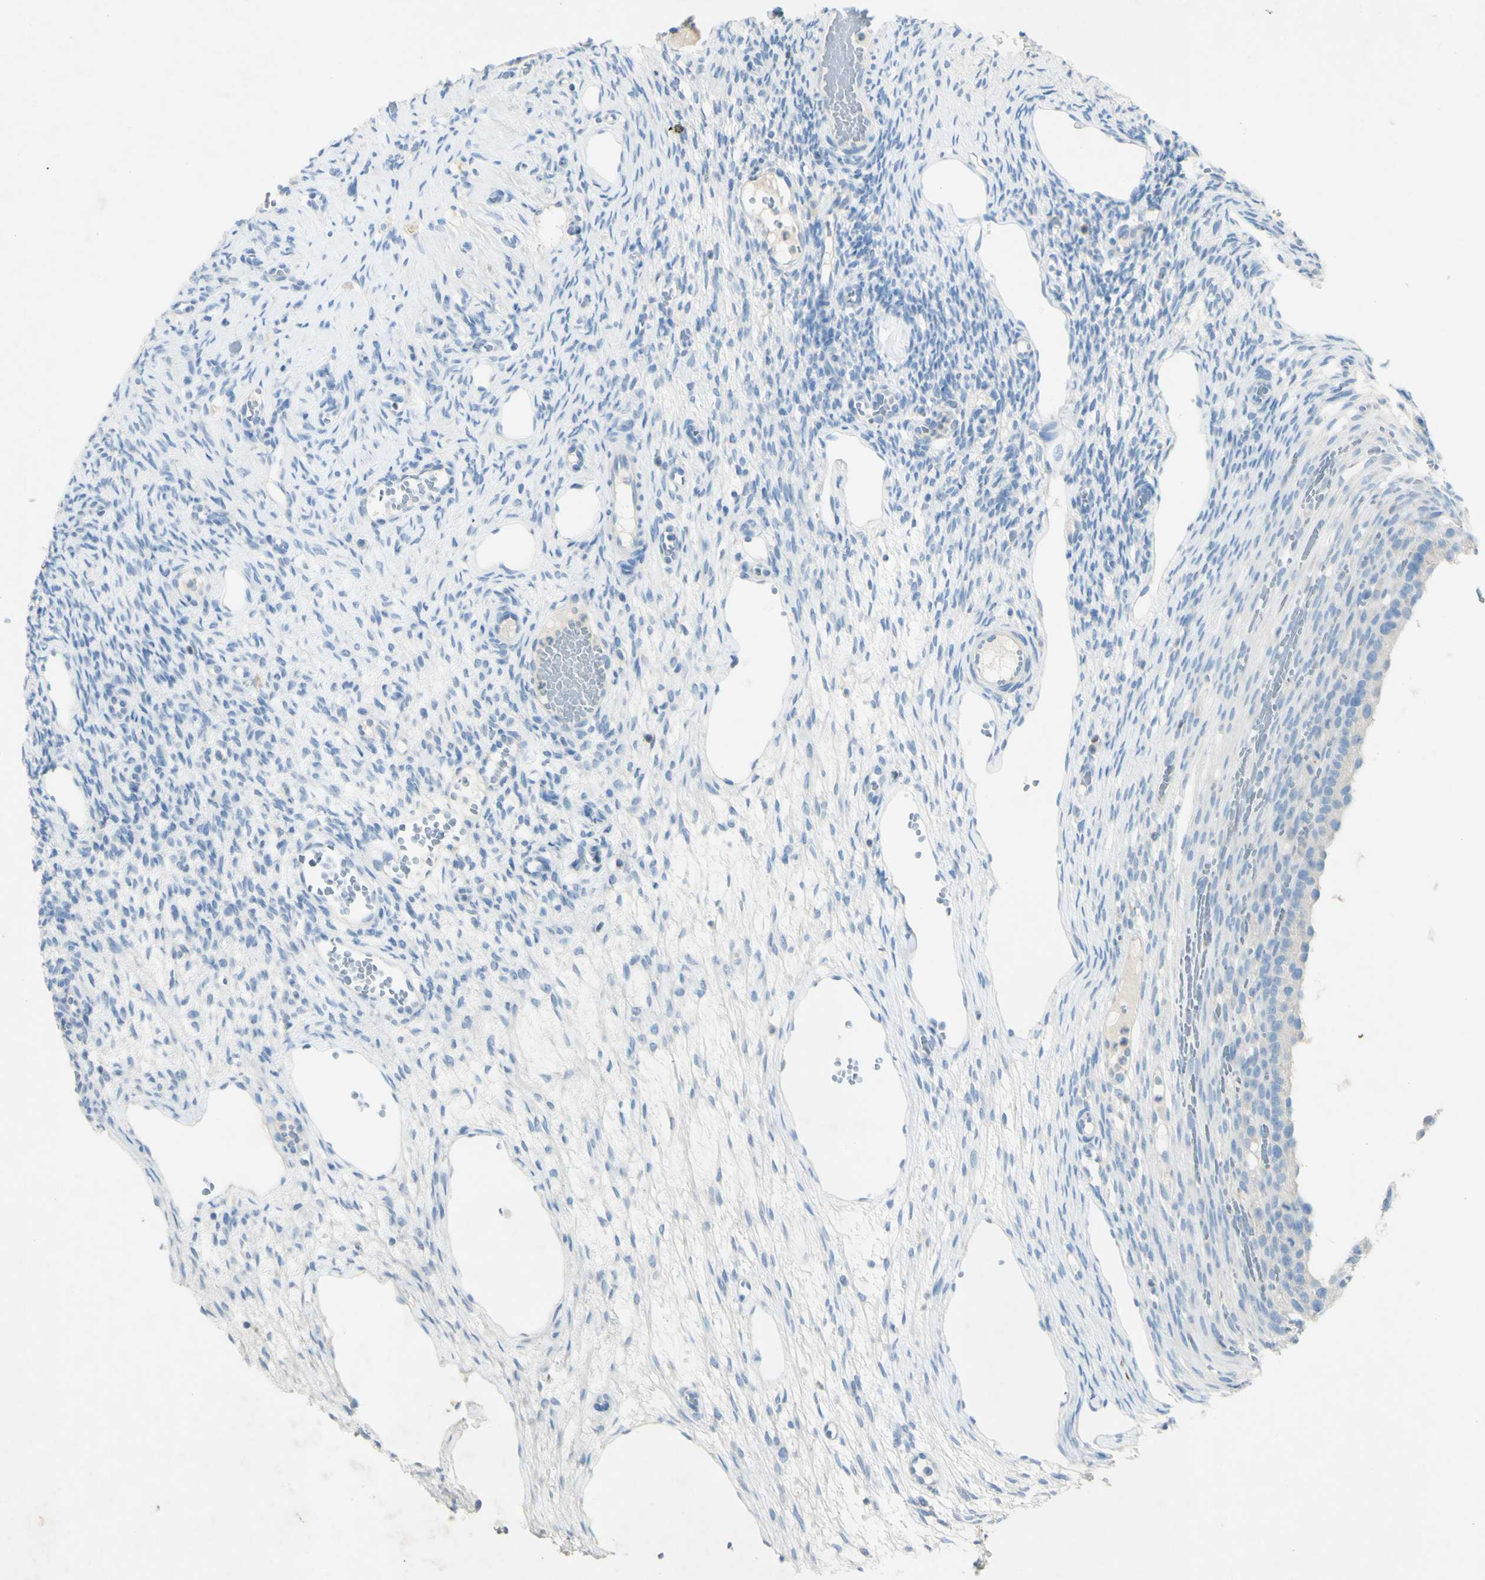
{"staining": {"intensity": "negative", "quantity": "none", "location": "none"}, "tissue": "ovary", "cell_type": "Ovarian stroma cells", "image_type": "normal", "snomed": [{"axis": "morphology", "description": "Normal tissue, NOS"}, {"axis": "topography", "description": "Ovary"}], "caption": "The image shows no staining of ovarian stroma cells in benign ovary.", "gene": "GDF15", "patient": {"sex": "female", "age": 33}}